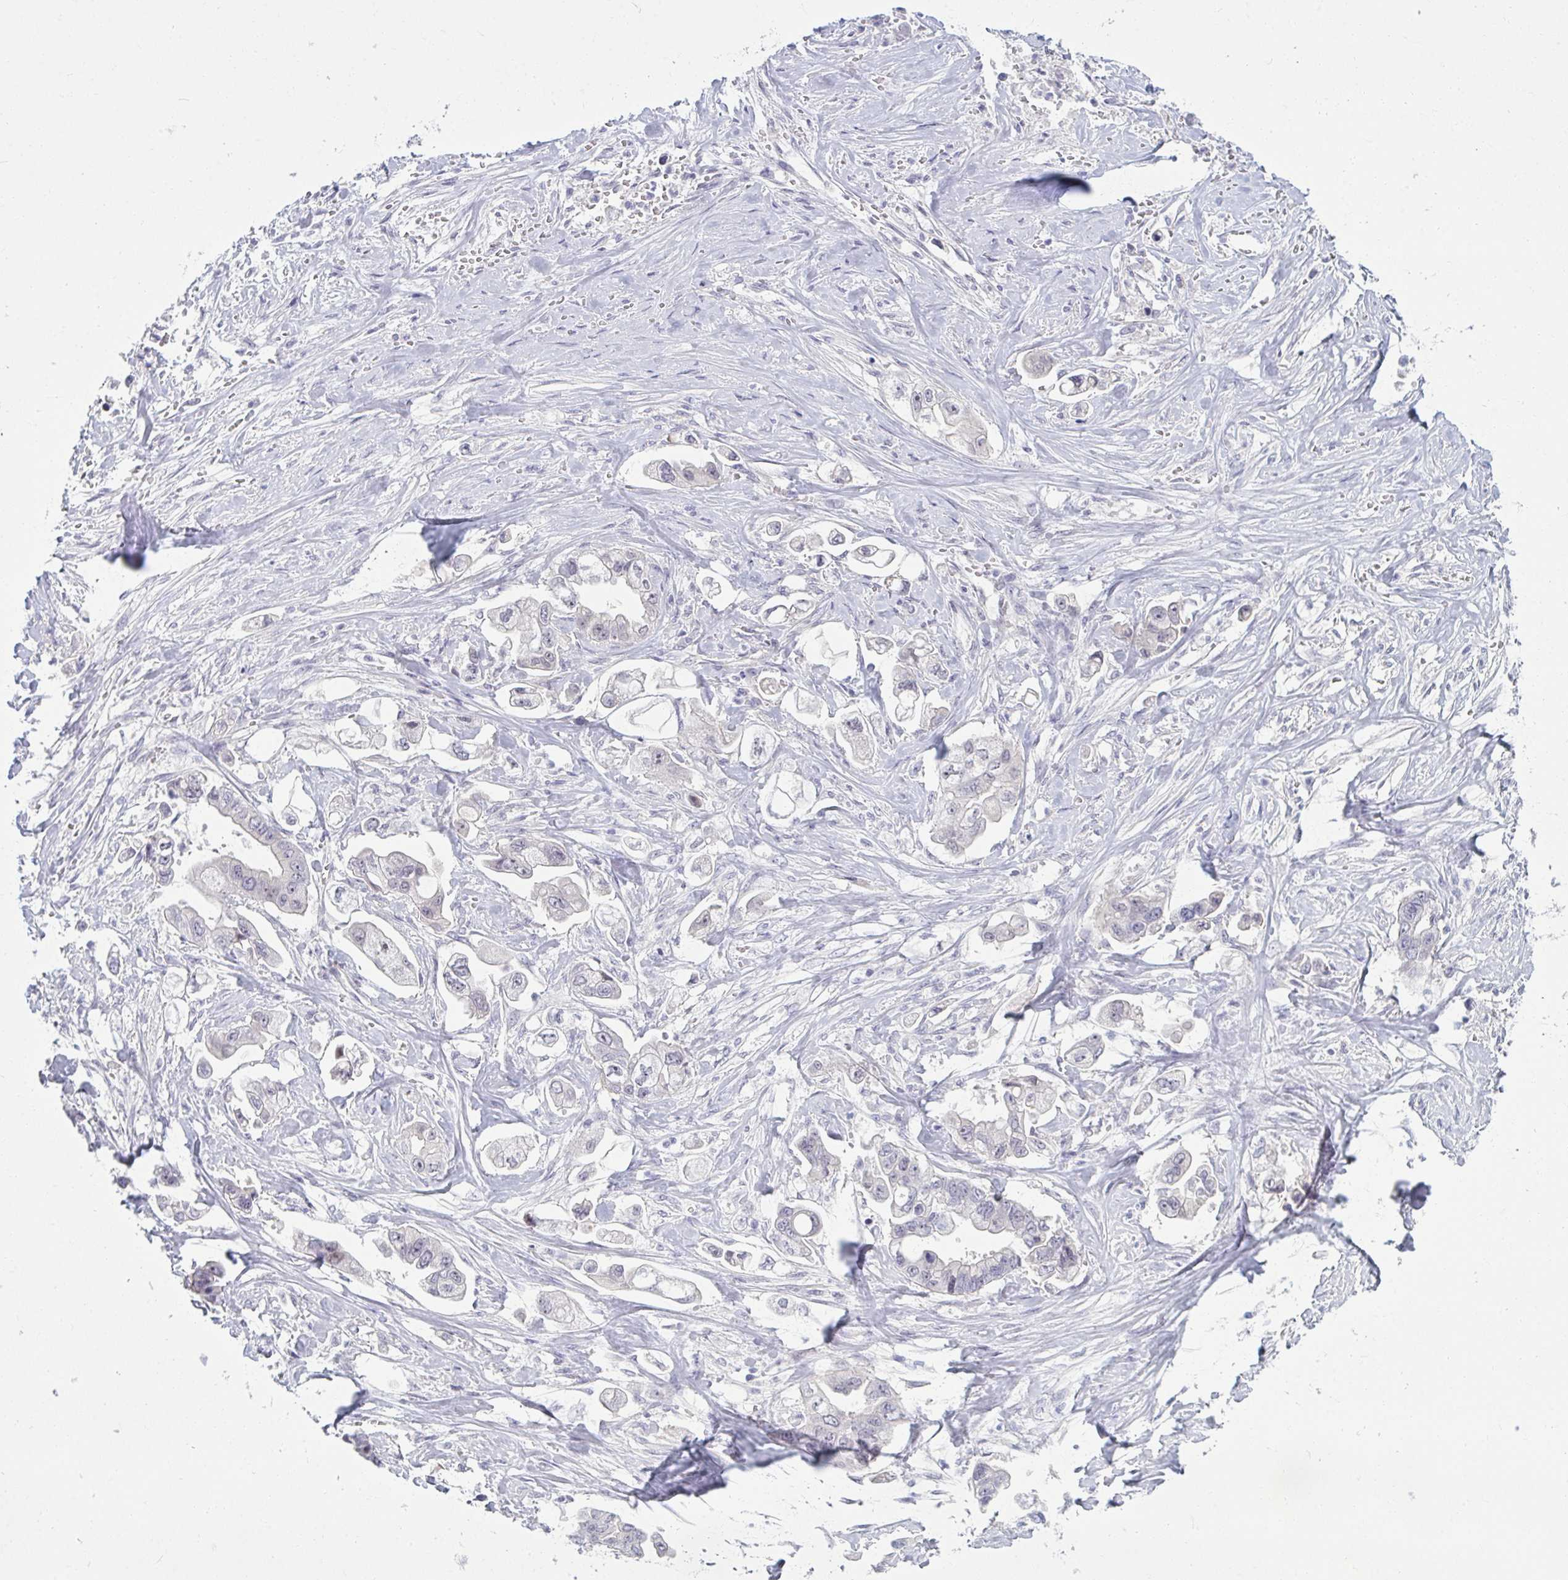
{"staining": {"intensity": "negative", "quantity": "none", "location": "none"}, "tissue": "stomach cancer", "cell_type": "Tumor cells", "image_type": "cancer", "snomed": [{"axis": "morphology", "description": "Adenocarcinoma, NOS"}, {"axis": "topography", "description": "Stomach"}], "caption": "IHC of adenocarcinoma (stomach) demonstrates no expression in tumor cells.", "gene": "RNASEH1", "patient": {"sex": "male", "age": 62}}